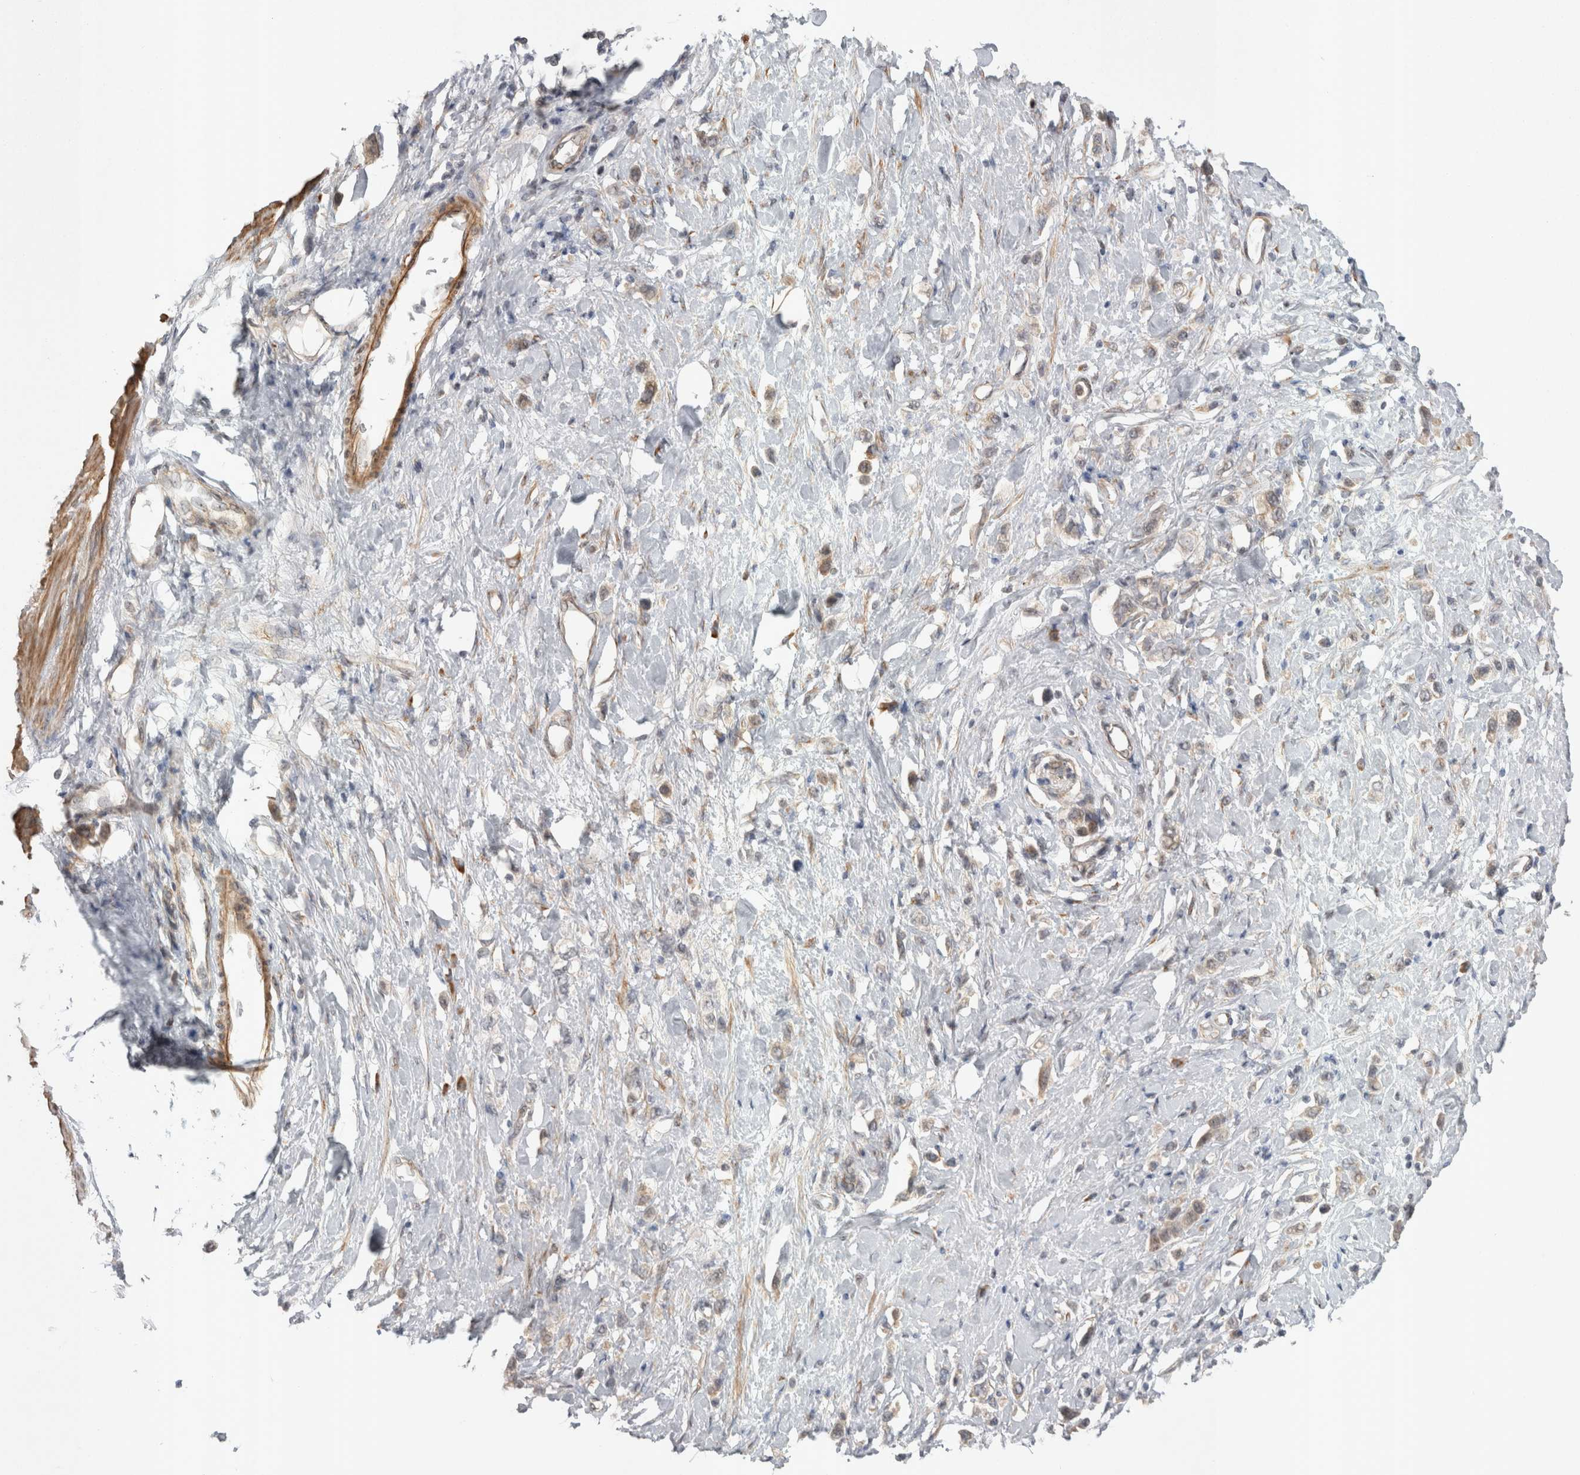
{"staining": {"intensity": "weak", "quantity": "<25%", "location": "cytoplasmic/membranous"}, "tissue": "stomach cancer", "cell_type": "Tumor cells", "image_type": "cancer", "snomed": [{"axis": "morphology", "description": "Adenocarcinoma, NOS"}, {"axis": "topography", "description": "Stomach"}], "caption": "A micrograph of stomach cancer (adenocarcinoma) stained for a protein reveals no brown staining in tumor cells. (Immunohistochemistry, brightfield microscopy, high magnification).", "gene": "EXOSC4", "patient": {"sex": "female", "age": 65}}